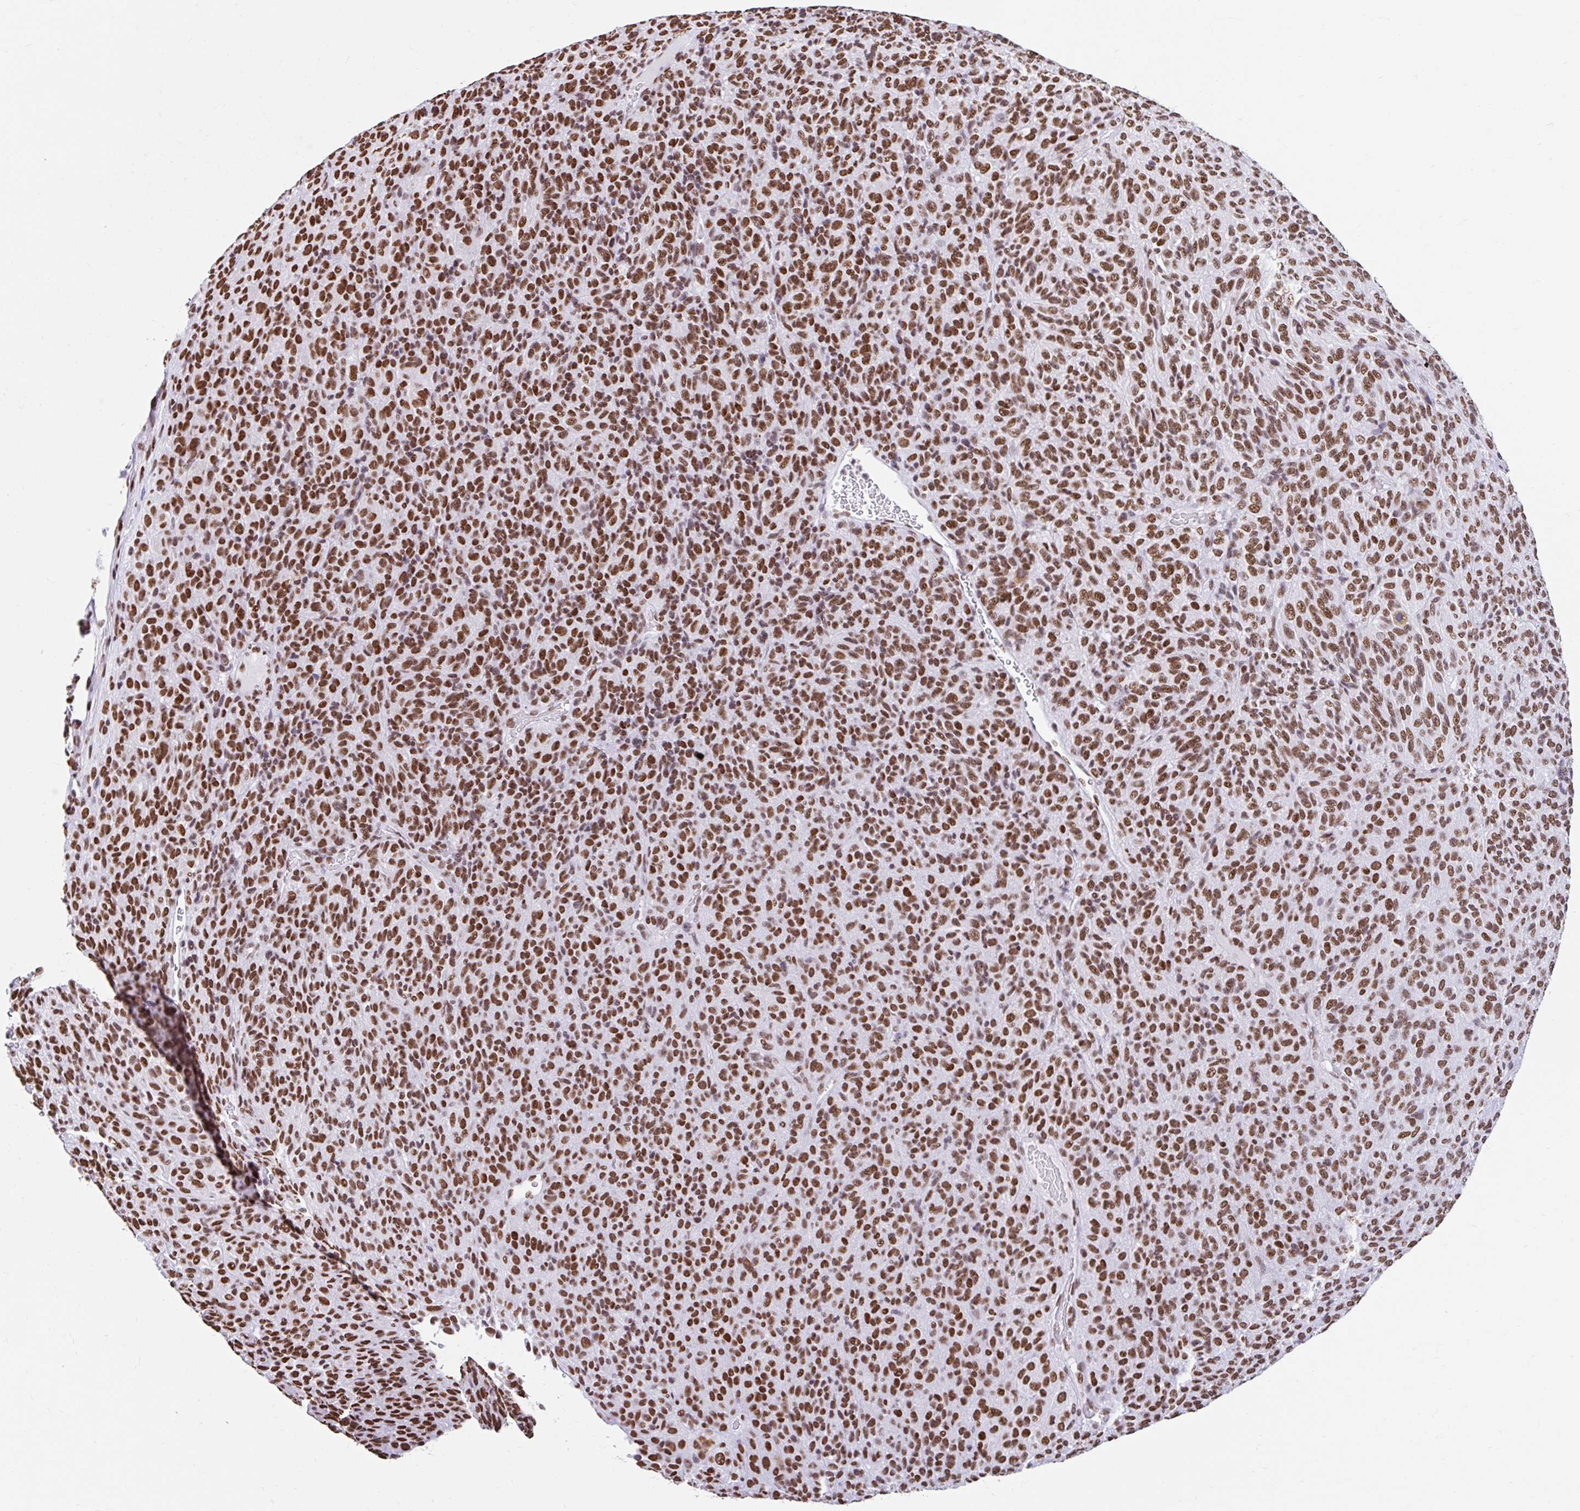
{"staining": {"intensity": "strong", "quantity": ">75%", "location": "nuclear"}, "tissue": "melanoma", "cell_type": "Tumor cells", "image_type": "cancer", "snomed": [{"axis": "morphology", "description": "Malignant melanoma, Metastatic site"}, {"axis": "topography", "description": "Brain"}], "caption": "Immunohistochemistry (IHC) of malignant melanoma (metastatic site) shows high levels of strong nuclear expression in approximately >75% of tumor cells.", "gene": "KHDRBS1", "patient": {"sex": "female", "age": 56}}